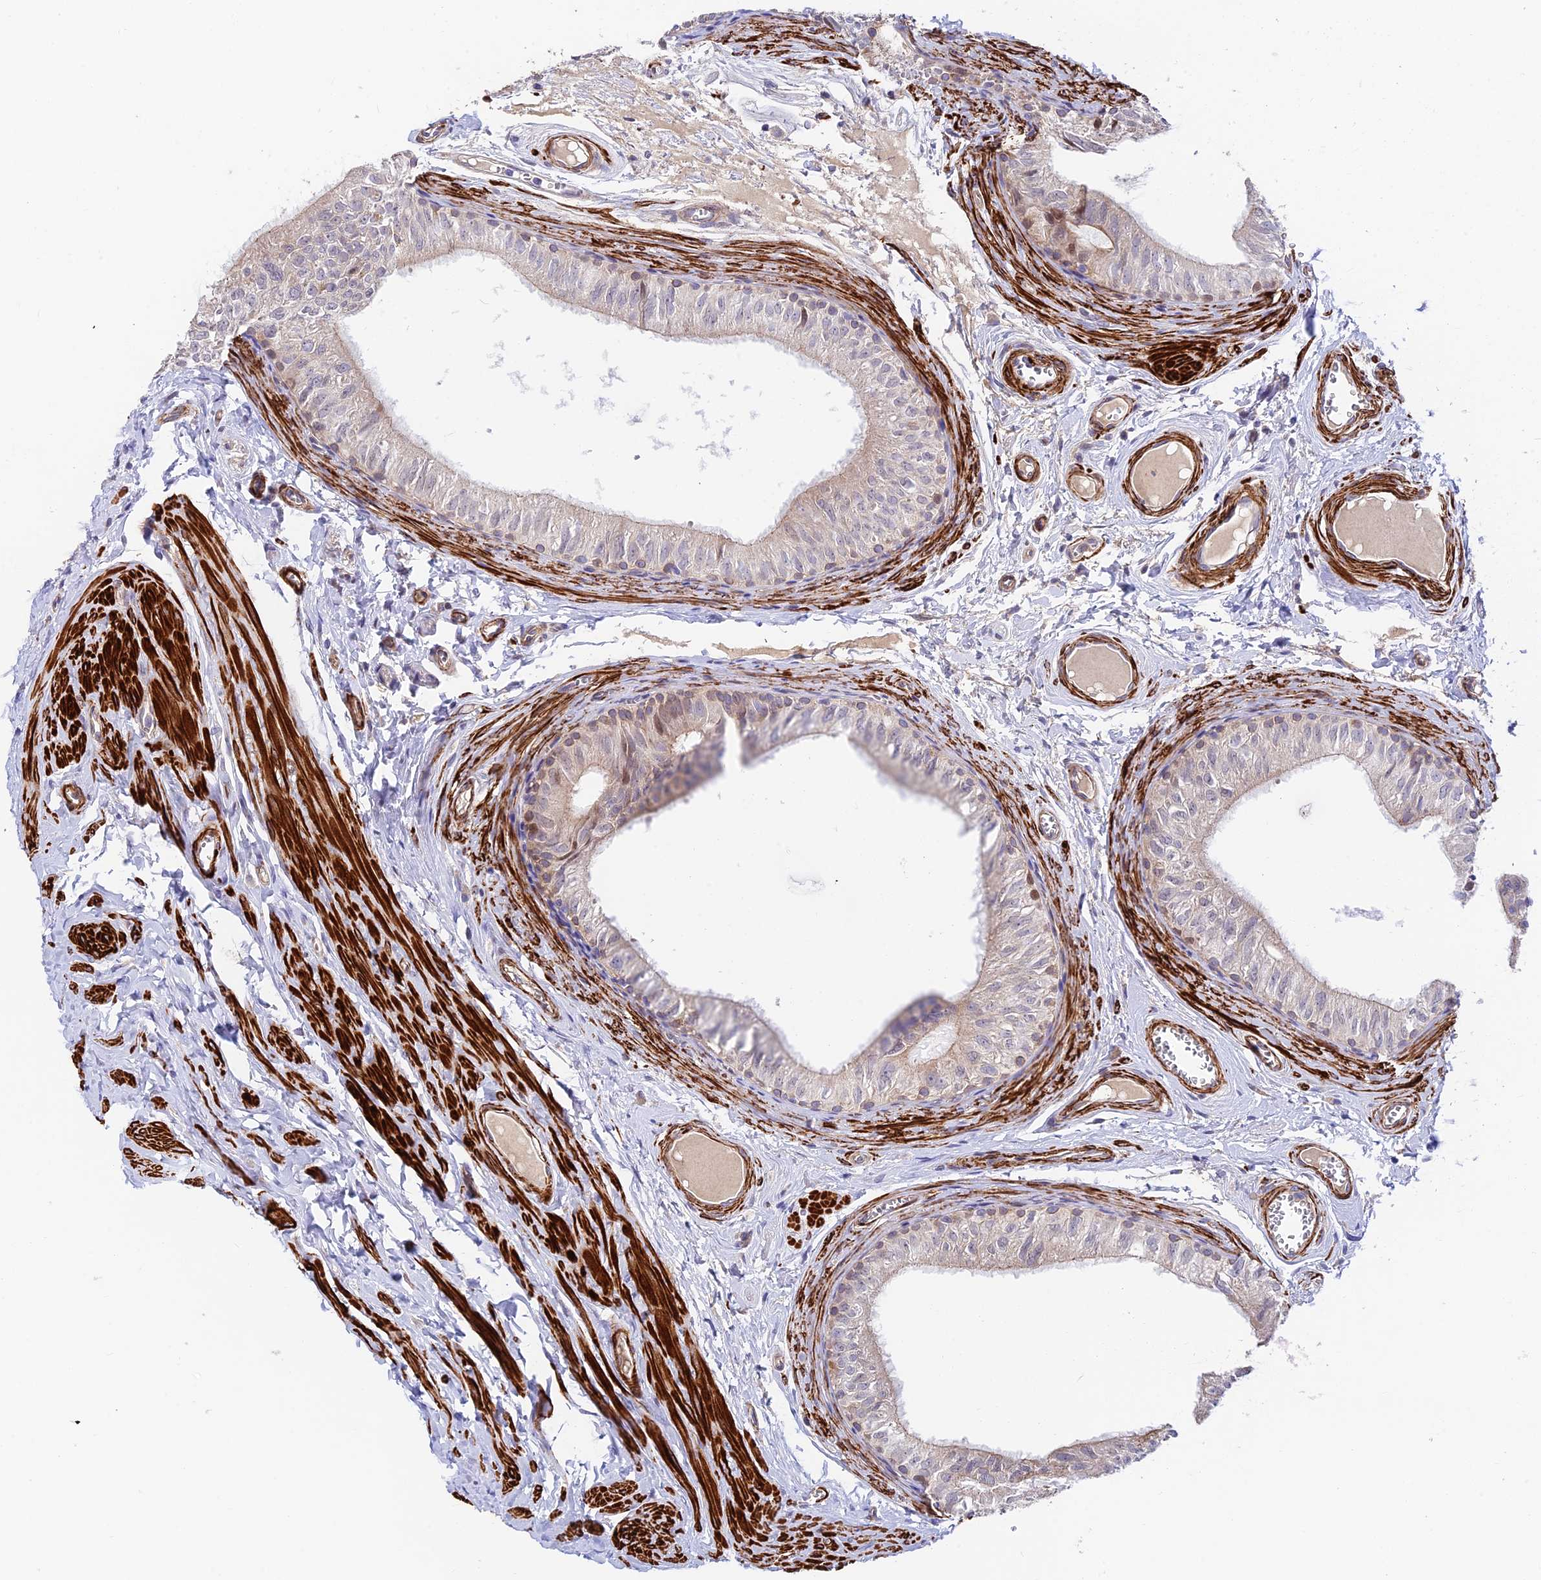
{"staining": {"intensity": "weak", "quantity": "<25%", "location": "cytoplasmic/membranous"}, "tissue": "epididymis", "cell_type": "Glandular cells", "image_type": "normal", "snomed": [{"axis": "morphology", "description": "Normal tissue, NOS"}, {"axis": "topography", "description": "Epididymis"}], "caption": "Glandular cells show no significant protein expression in unremarkable epididymis.", "gene": "ANKRD50", "patient": {"sex": "male", "age": 42}}